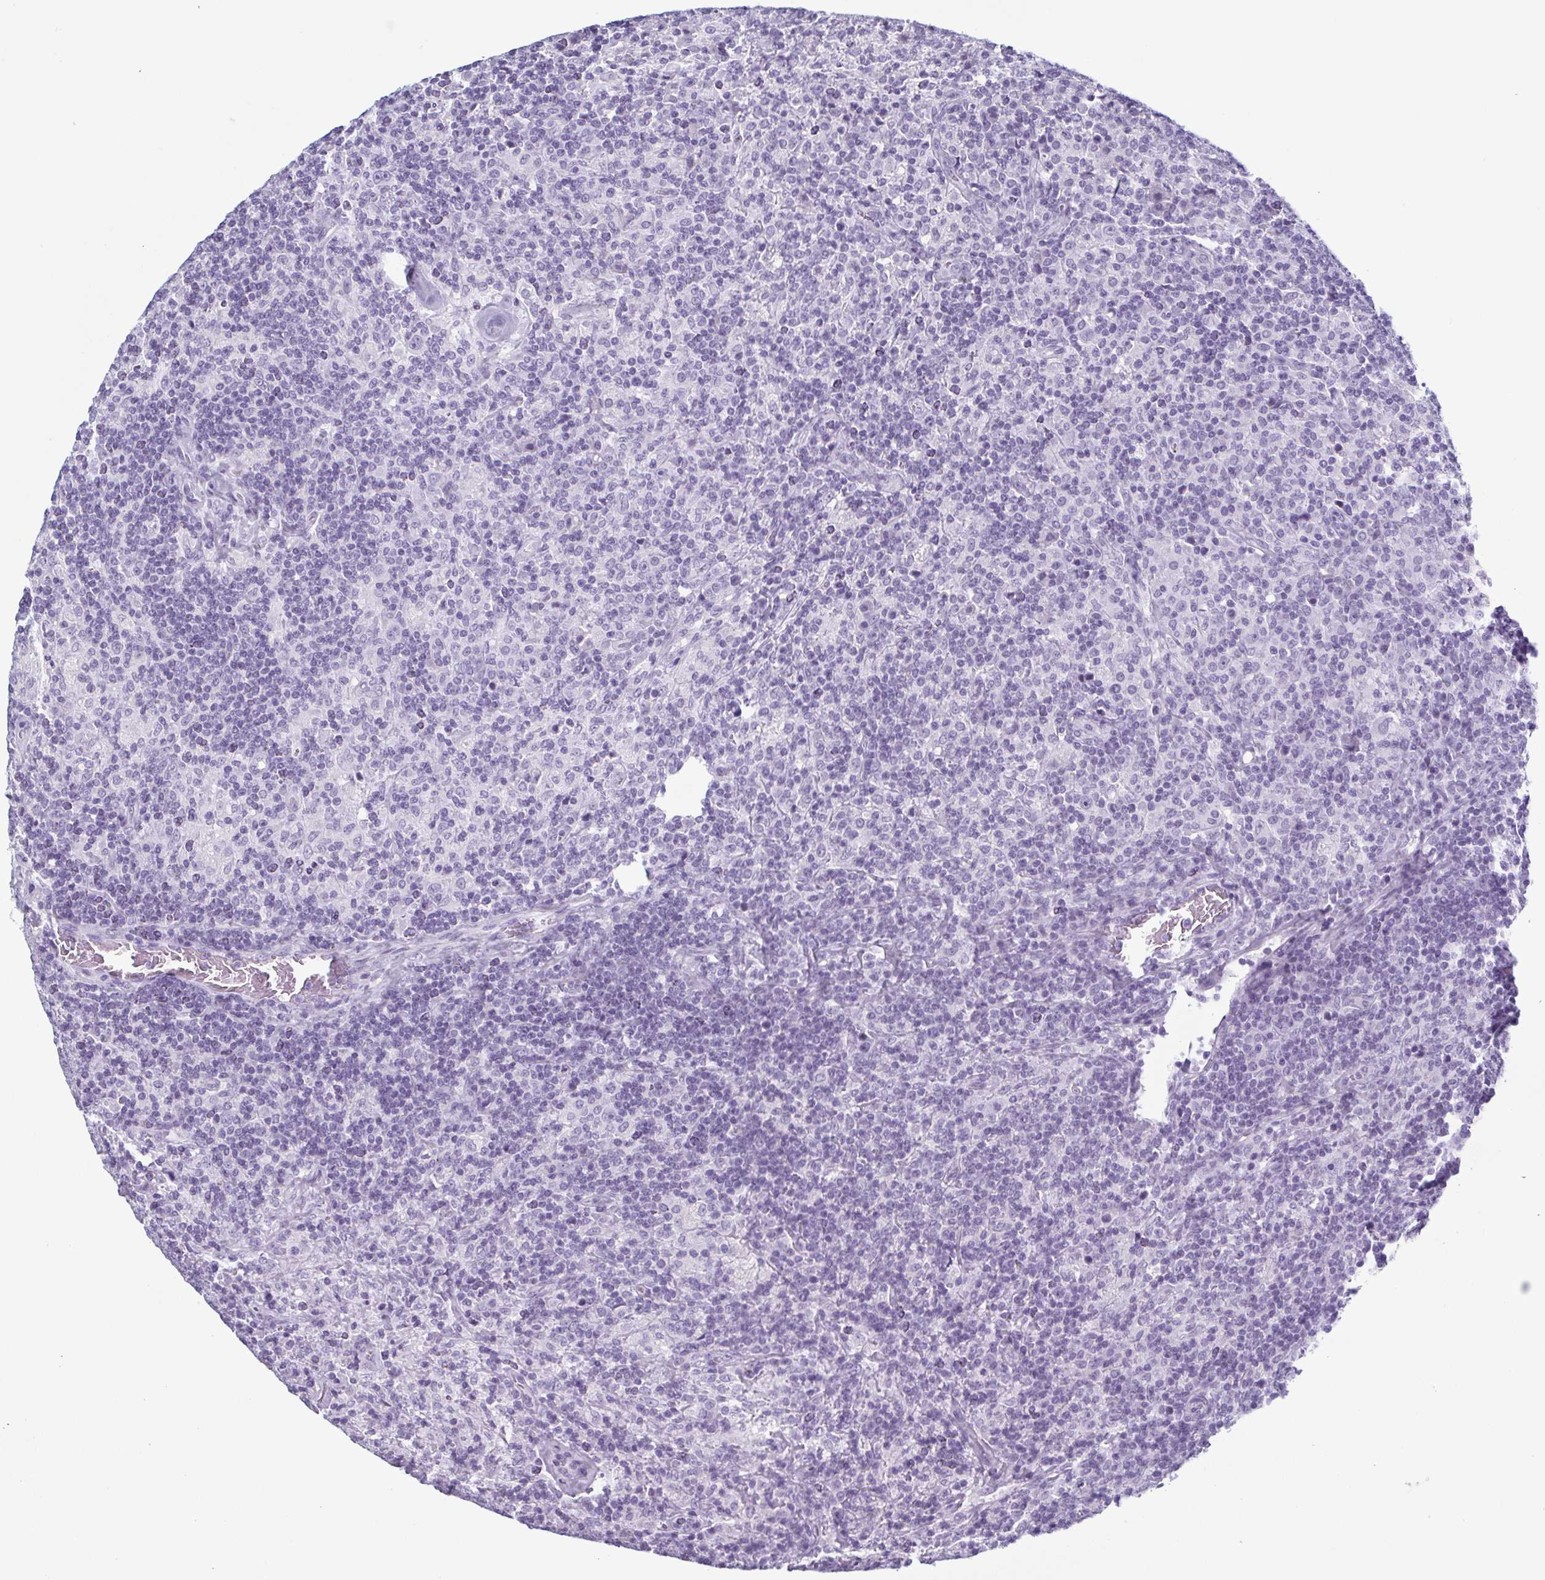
{"staining": {"intensity": "negative", "quantity": "none", "location": "none"}, "tissue": "lymphoma", "cell_type": "Tumor cells", "image_type": "cancer", "snomed": [{"axis": "morphology", "description": "Hodgkin's disease, NOS"}, {"axis": "topography", "description": "Lymph node"}], "caption": "Immunohistochemical staining of lymphoma shows no significant staining in tumor cells. (DAB (3,3'-diaminobenzidine) IHC visualized using brightfield microscopy, high magnification).", "gene": "KRT10", "patient": {"sex": "male", "age": 70}}